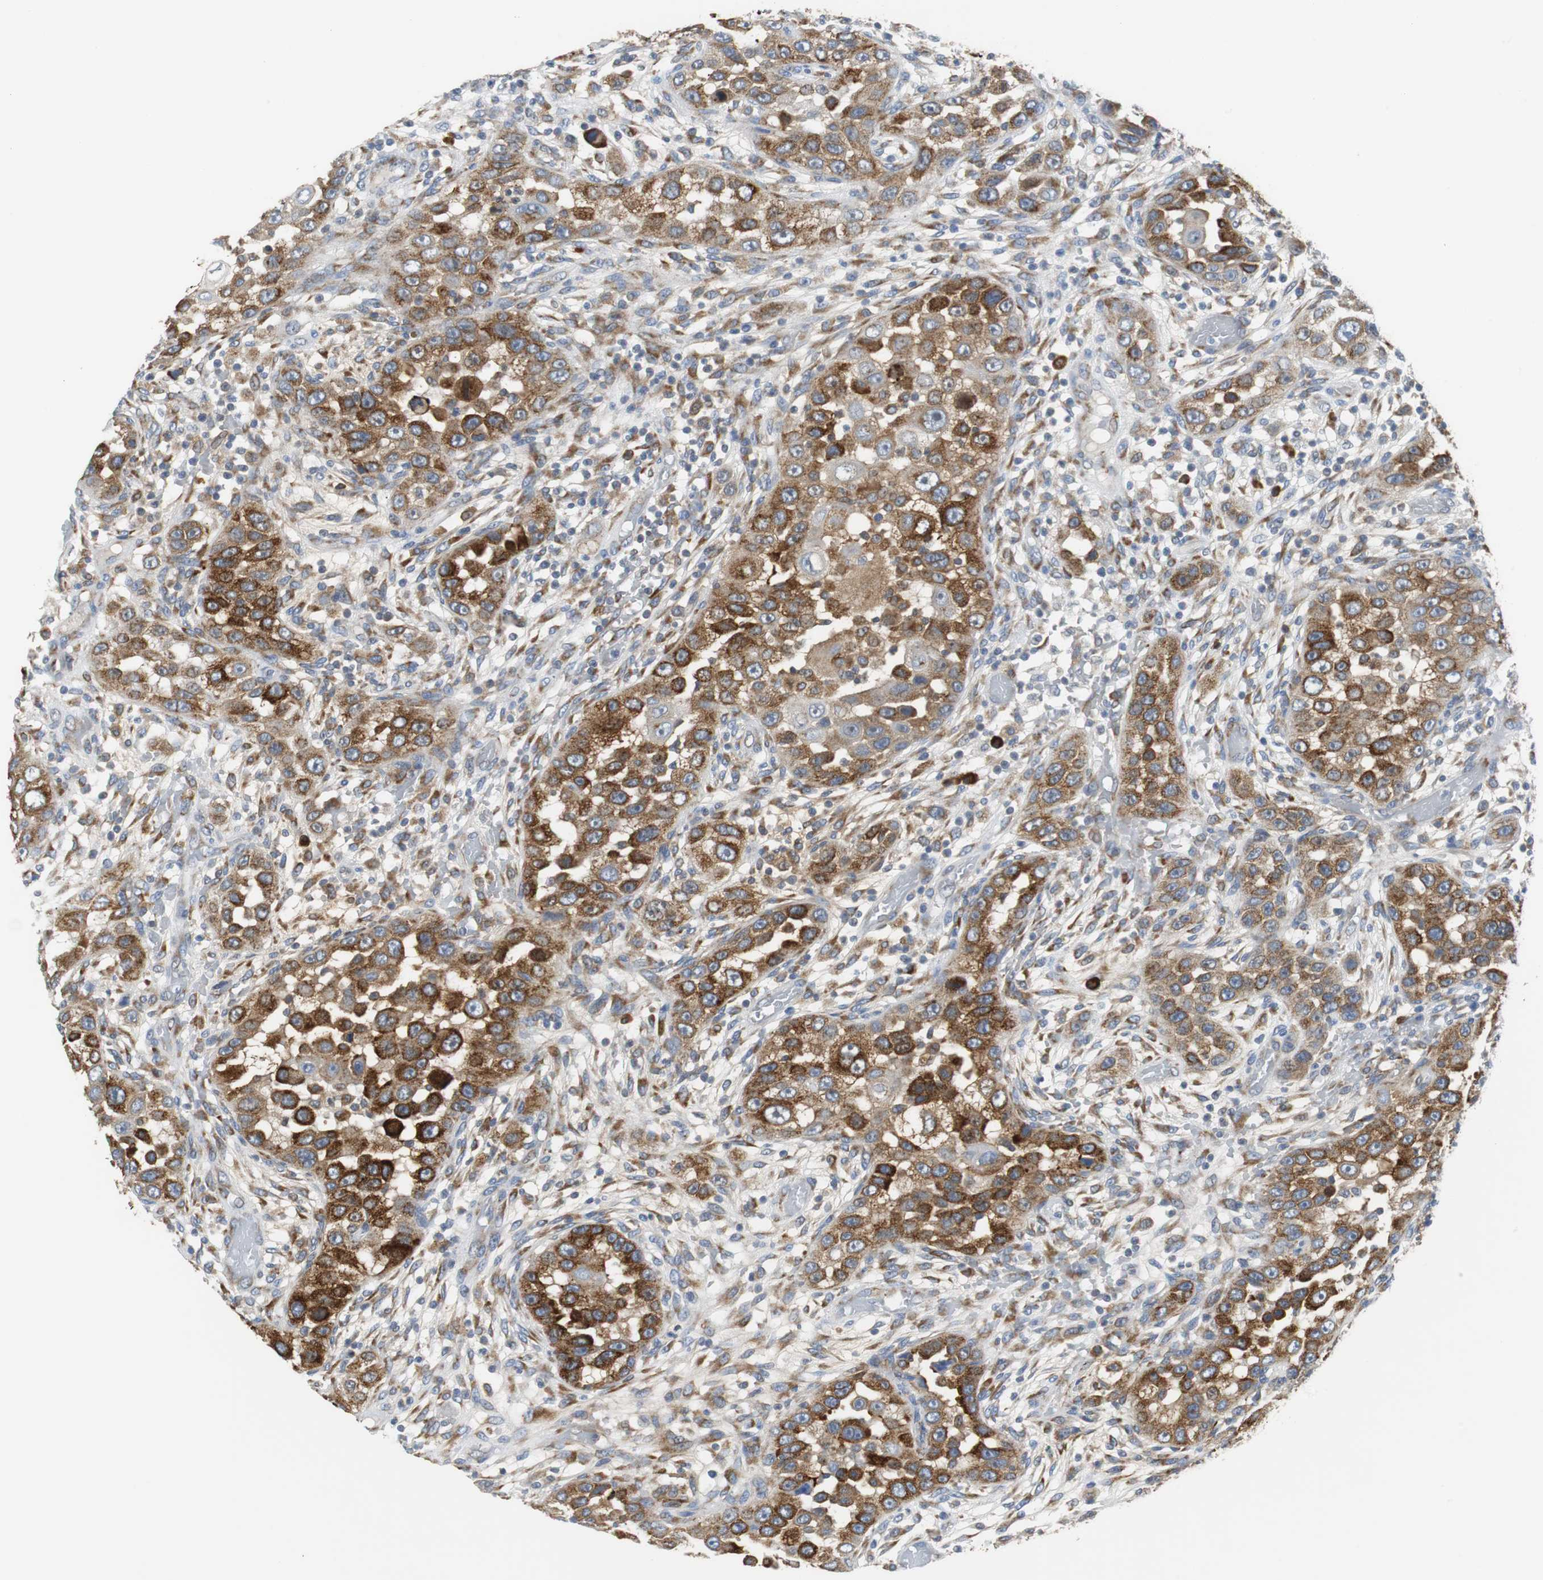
{"staining": {"intensity": "moderate", "quantity": ">75%", "location": "cytoplasmic/membranous"}, "tissue": "head and neck cancer", "cell_type": "Tumor cells", "image_type": "cancer", "snomed": [{"axis": "morphology", "description": "Carcinoma, NOS"}, {"axis": "topography", "description": "Head-Neck"}], "caption": "Brown immunohistochemical staining in head and neck cancer (carcinoma) demonstrates moderate cytoplasmic/membranous positivity in about >75% of tumor cells. (Brightfield microscopy of DAB IHC at high magnification).", "gene": "PDIA4", "patient": {"sex": "male", "age": 87}}